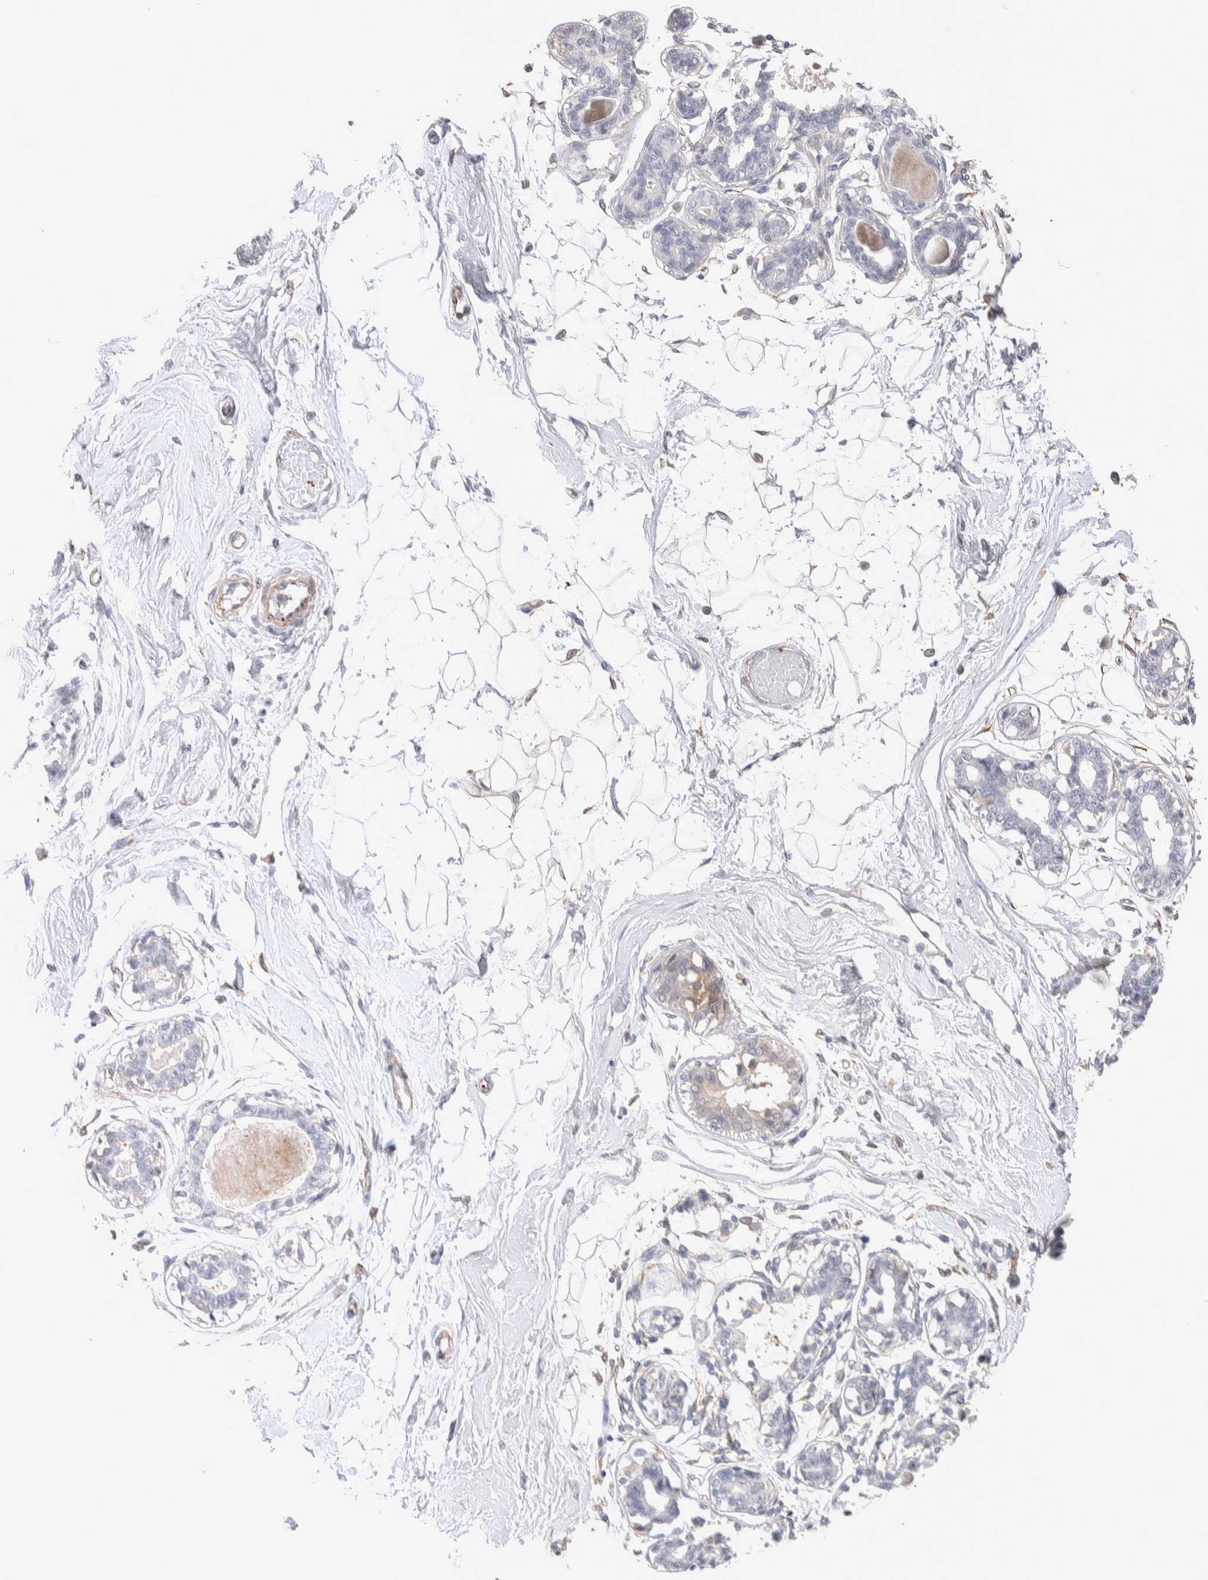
{"staining": {"intensity": "negative", "quantity": "none", "location": "none"}, "tissue": "breast", "cell_type": "Adipocytes", "image_type": "normal", "snomed": [{"axis": "morphology", "description": "Normal tissue, NOS"}, {"axis": "topography", "description": "Breast"}], "caption": "Immunohistochemistry of unremarkable breast reveals no staining in adipocytes. (DAB (3,3'-diaminobenzidine) IHC visualized using brightfield microscopy, high magnification).", "gene": "FFAR2", "patient": {"sex": "female", "age": 45}}